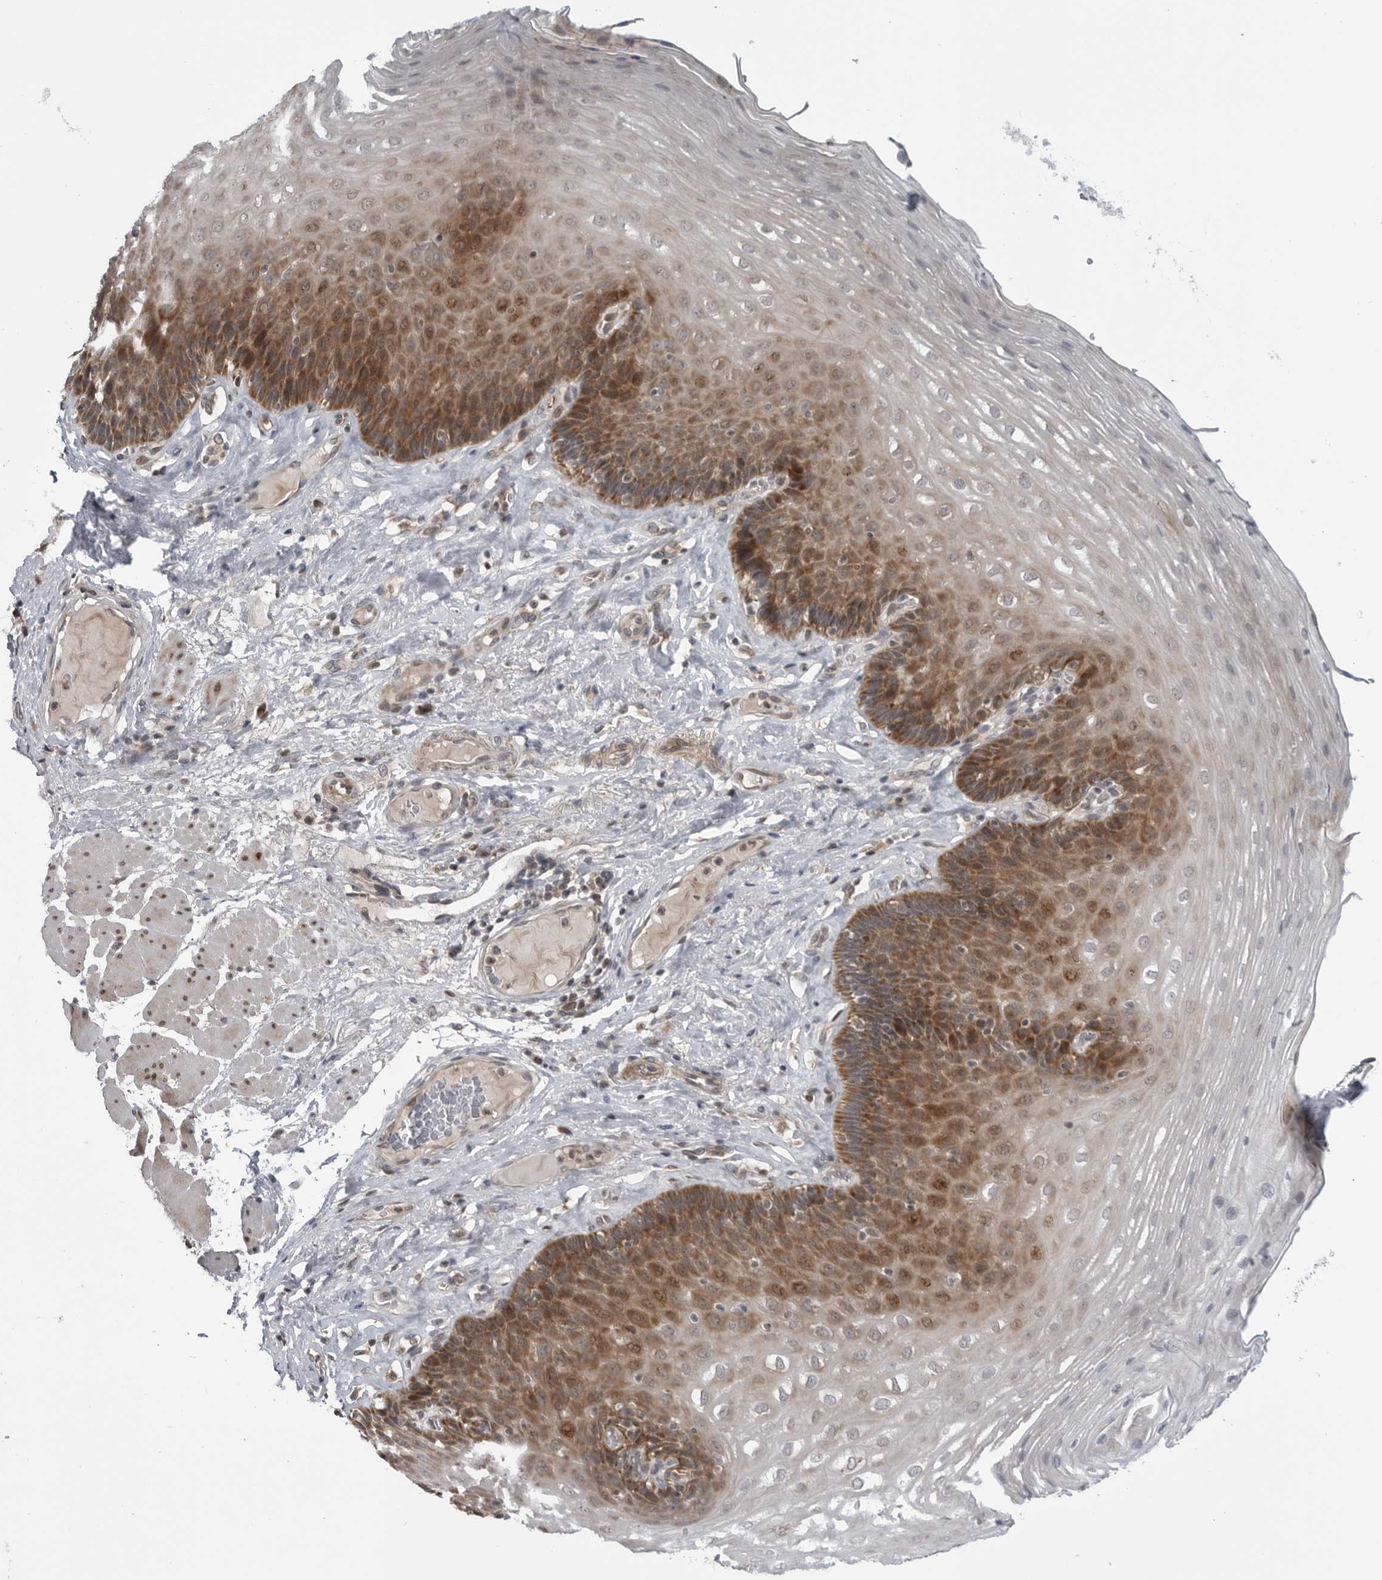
{"staining": {"intensity": "moderate", "quantity": ">75%", "location": "cytoplasmic/membranous,nuclear"}, "tissue": "esophagus", "cell_type": "Squamous epithelial cells", "image_type": "normal", "snomed": [{"axis": "morphology", "description": "Normal tissue, NOS"}, {"axis": "topography", "description": "Esophagus"}], "caption": "This micrograph exhibits immunohistochemistry (IHC) staining of benign esophagus, with medium moderate cytoplasmic/membranous,nuclear expression in approximately >75% of squamous epithelial cells.", "gene": "FAAP100", "patient": {"sex": "female", "age": 66}}